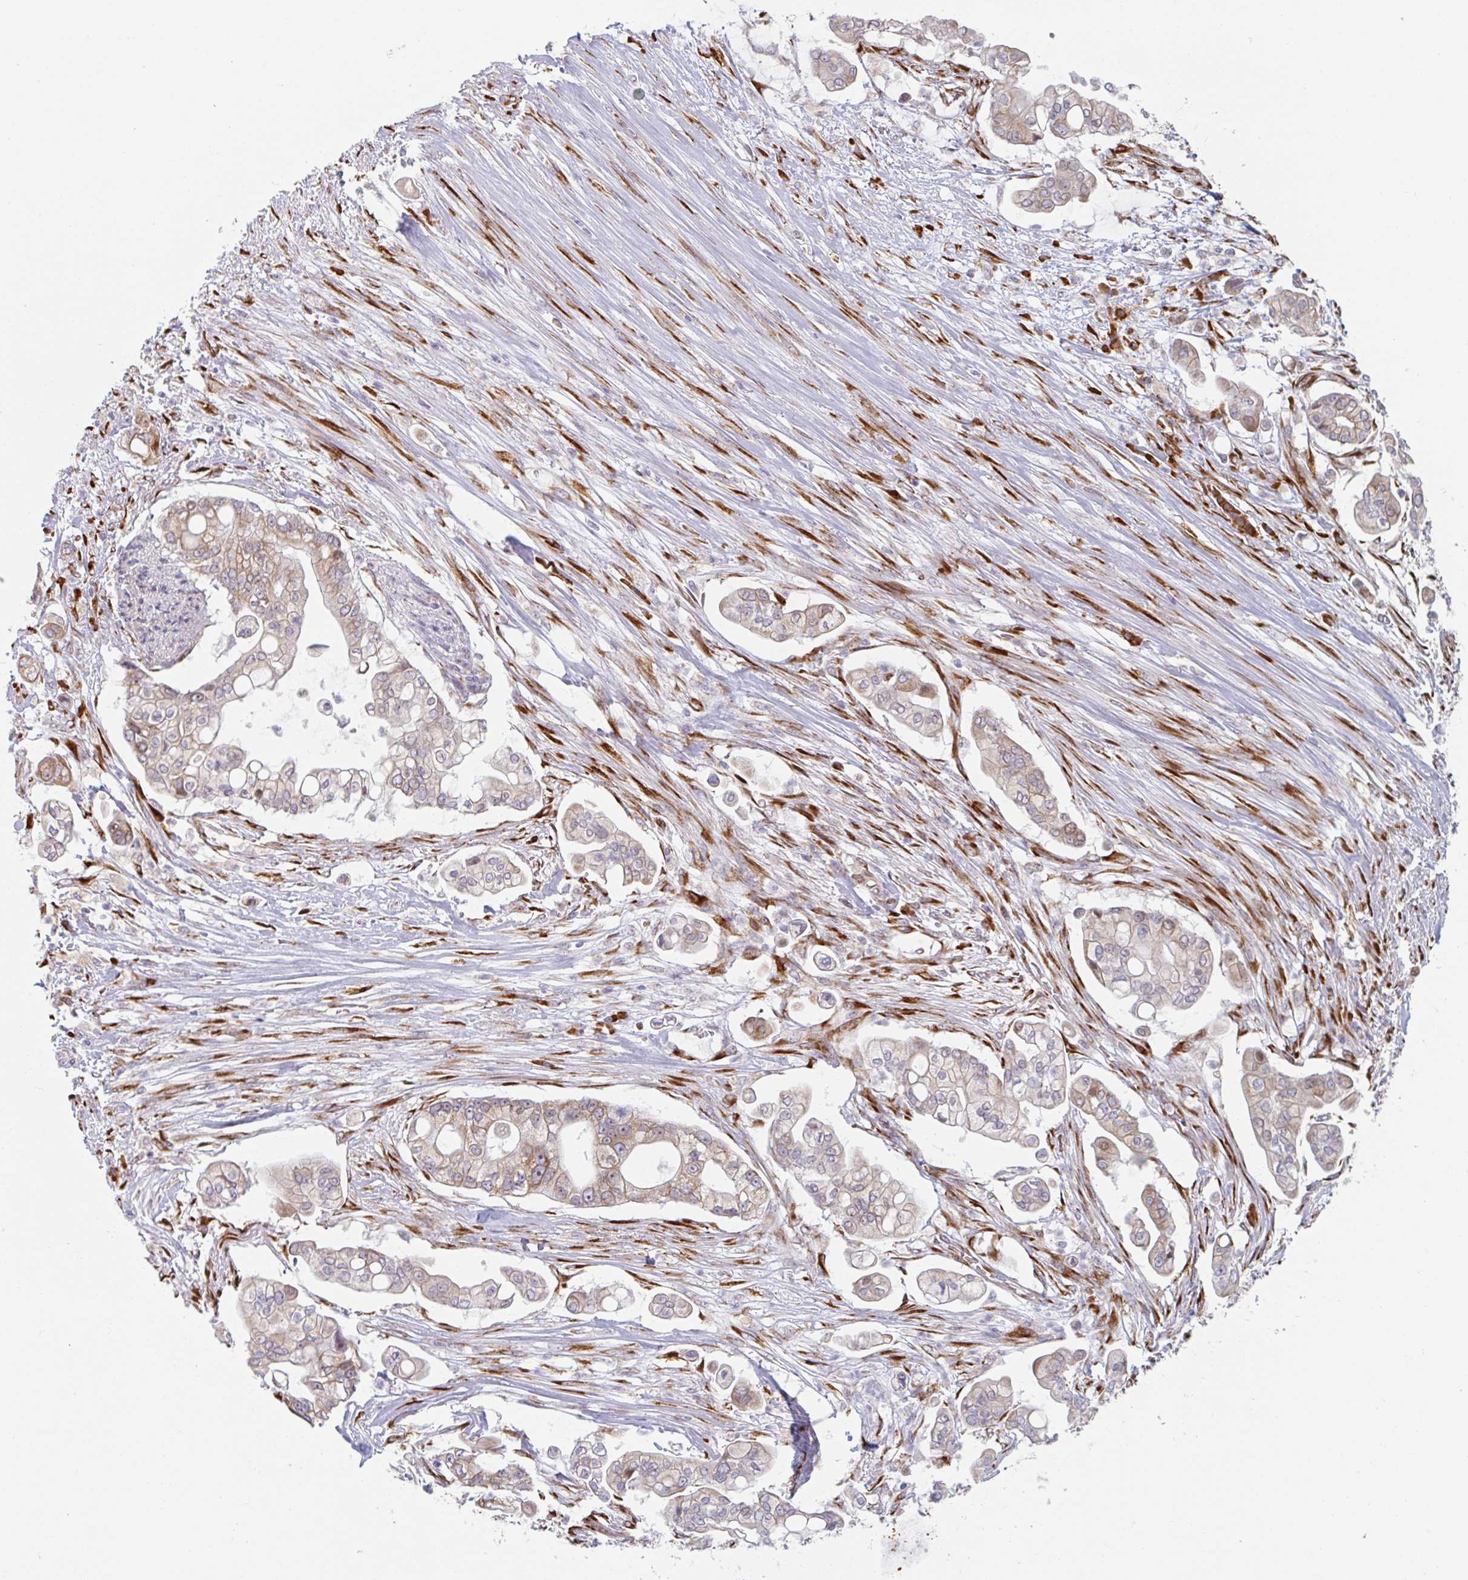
{"staining": {"intensity": "moderate", "quantity": "25%-75%", "location": "cytoplasmic/membranous"}, "tissue": "pancreatic cancer", "cell_type": "Tumor cells", "image_type": "cancer", "snomed": [{"axis": "morphology", "description": "Adenocarcinoma, NOS"}, {"axis": "topography", "description": "Pancreas"}], "caption": "IHC histopathology image of neoplastic tissue: human pancreatic cancer stained using immunohistochemistry (IHC) demonstrates medium levels of moderate protein expression localized specifically in the cytoplasmic/membranous of tumor cells, appearing as a cytoplasmic/membranous brown color.", "gene": "TRAPPC10", "patient": {"sex": "female", "age": 69}}